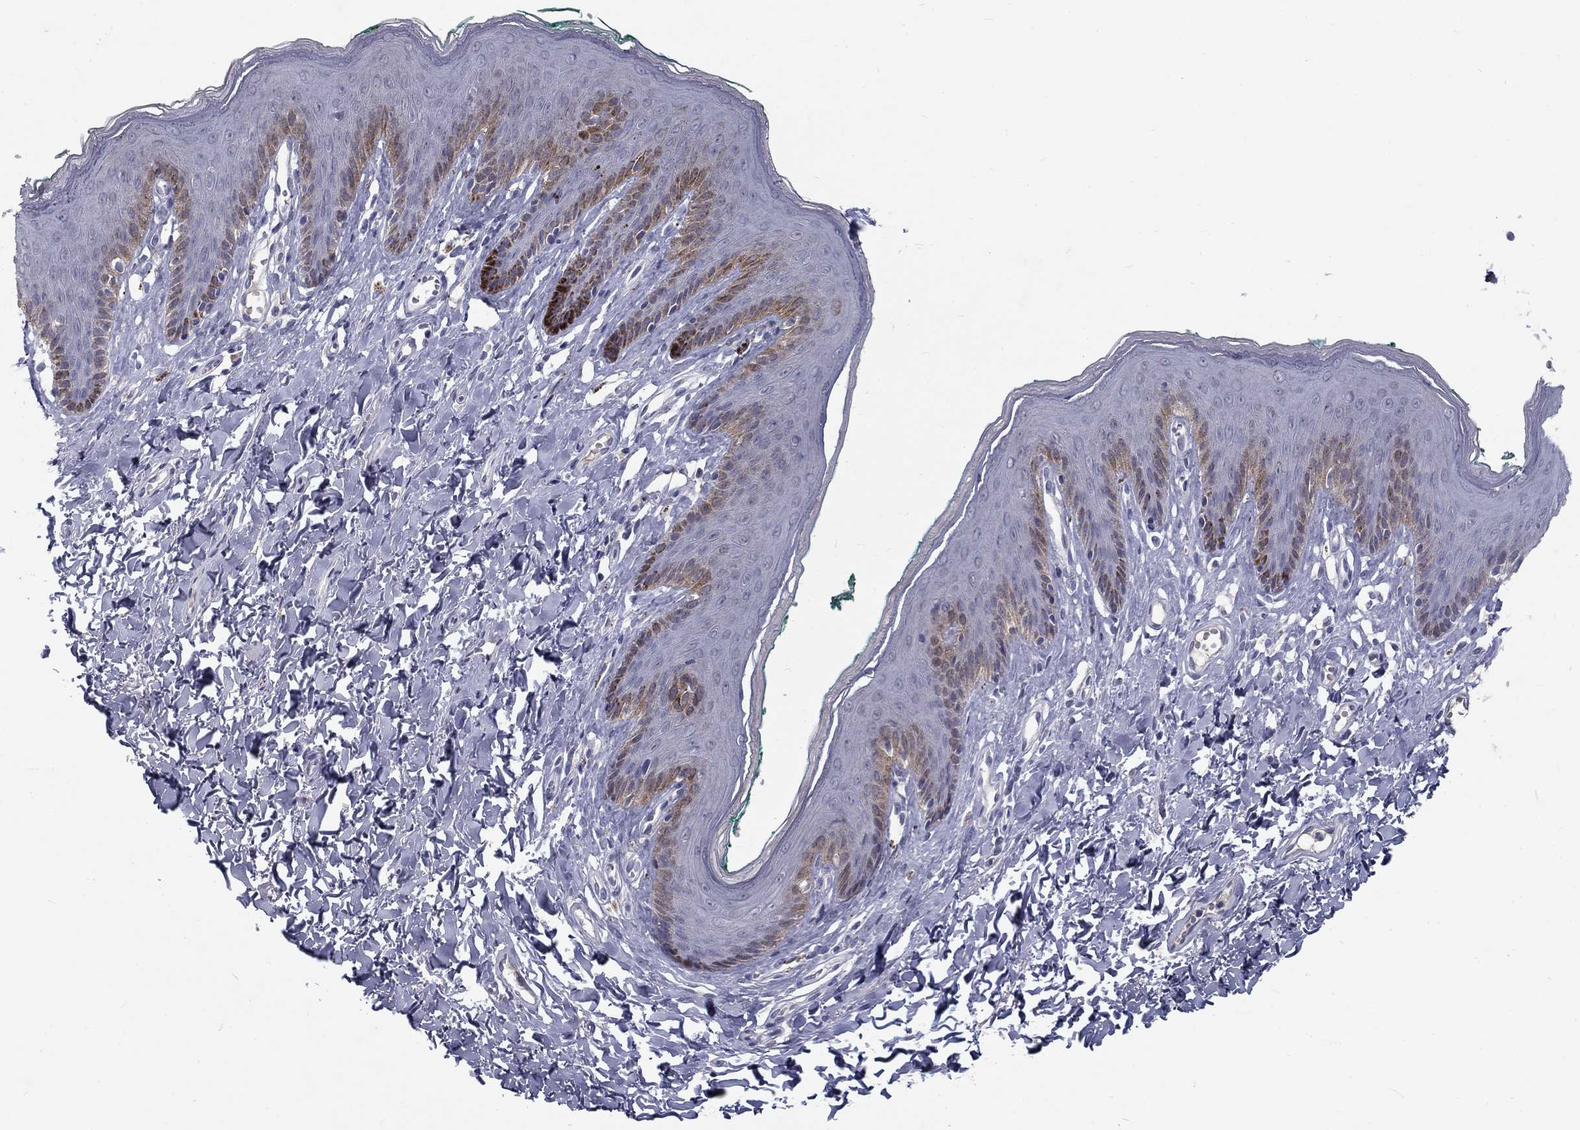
{"staining": {"intensity": "moderate", "quantity": "<25%", "location": "cytoplasmic/membranous"}, "tissue": "skin", "cell_type": "Epidermal cells", "image_type": "normal", "snomed": [{"axis": "morphology", "description": "Normal tissue, NOS"}, {"axis": "topography", "description": "Vulva"}], "caption": "The photomicrograph reveals immunohistochemical staining of normal skin. There is moderate cytoplasmic/membranous positivity is seen in approximately <25% of epidermal cells. (Stains: DAB in brown, nuclei in blue, Microscopy: brightfield microscopy at high magnification).", "gene": "NOS1", "patient": {"sex": "female", "age": 66}}